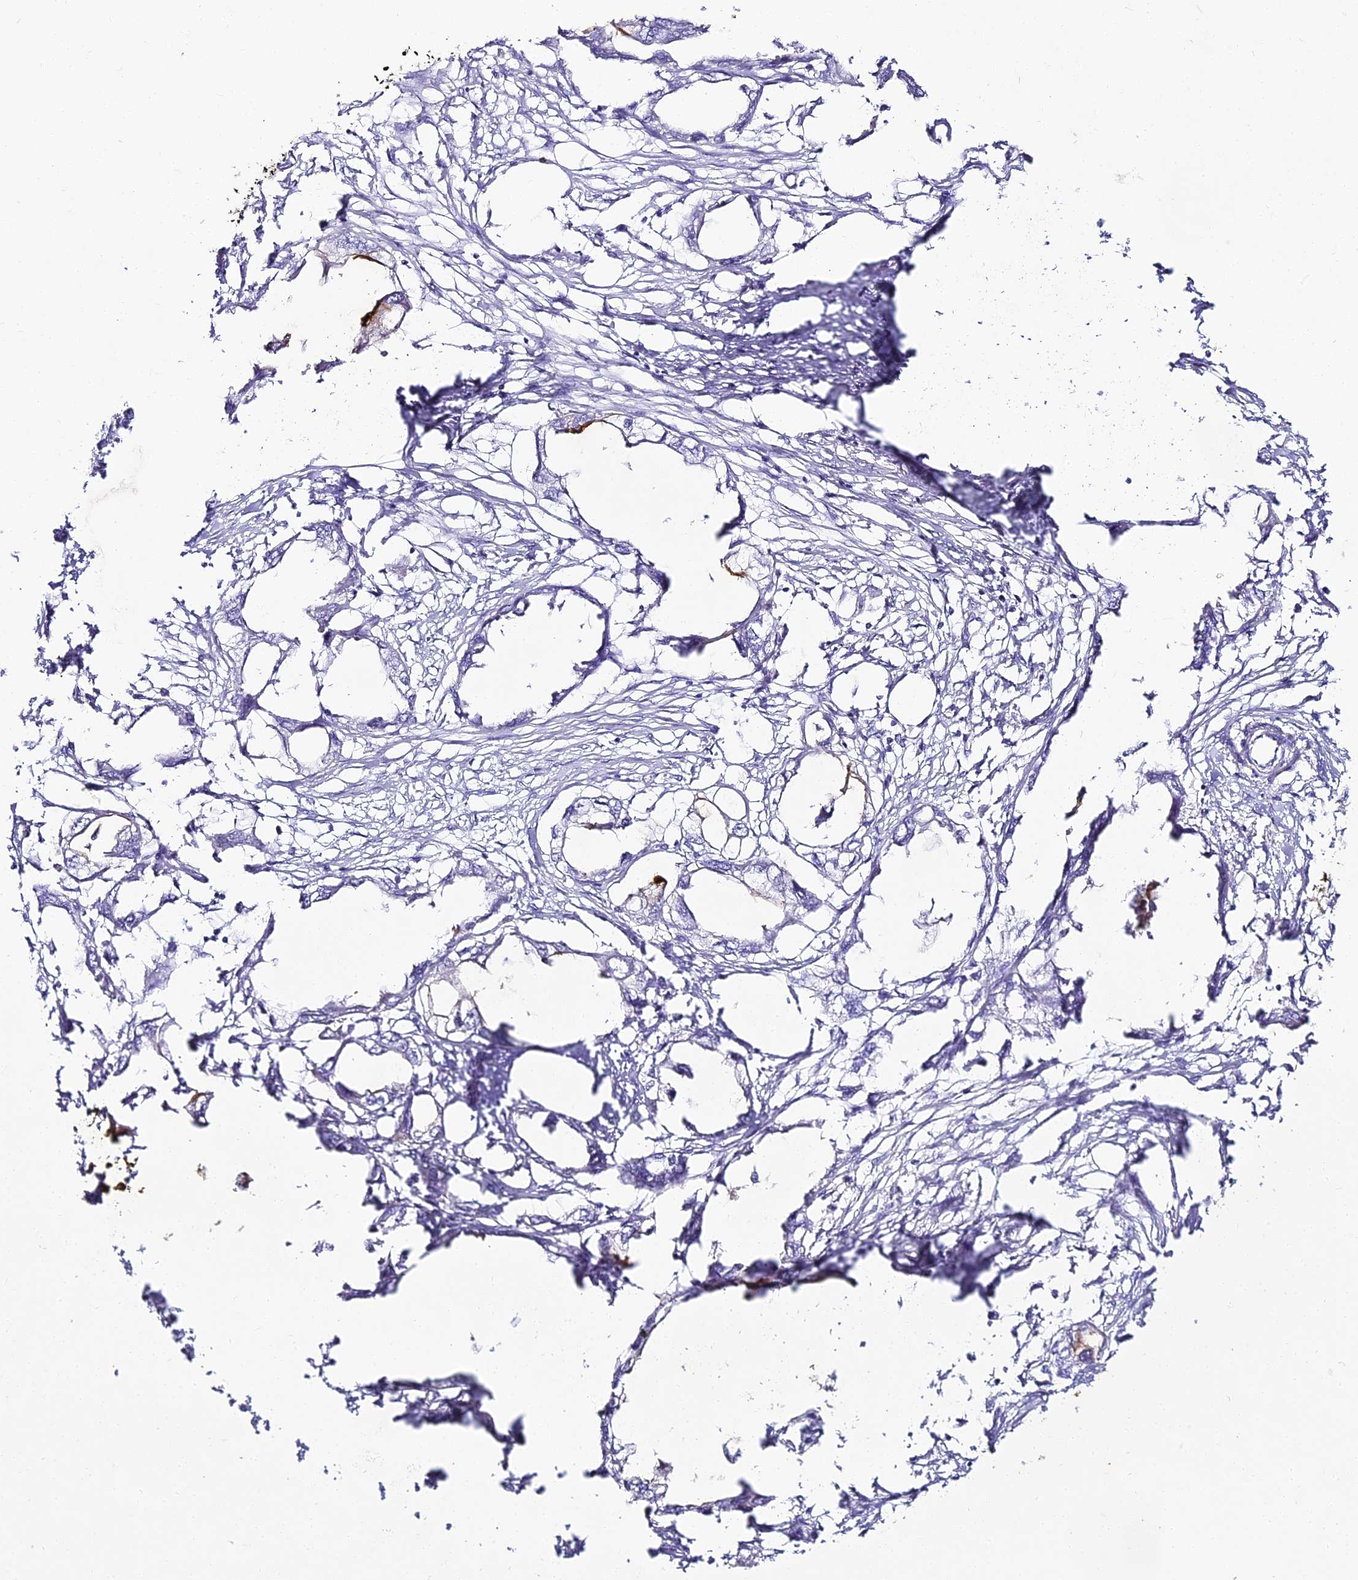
{"staining": {"intensity": "negative", "quantity": "none", "location": "none"}, "tissue": "endometrial cancer", "cell_type": "Tumor cells", "image_type": "cancer", "snomed": [{"axis": "morphology", "description": "Adenocarcinoma, NOS"}, {"axis": "morphology", "description": "Adenocarcinoma, metastatic, NOS"}, {"axis": "topography", "description": "Adipose tissue"}, {"axis": "topography", "description": "Endometrium"}], "caption": "Protein analysis of endometrial metastatic adenocarcinoma displays no significant staining in tumor cells.", "gene": "ALPG", "patient": {"sex": "female", "age": 67}}